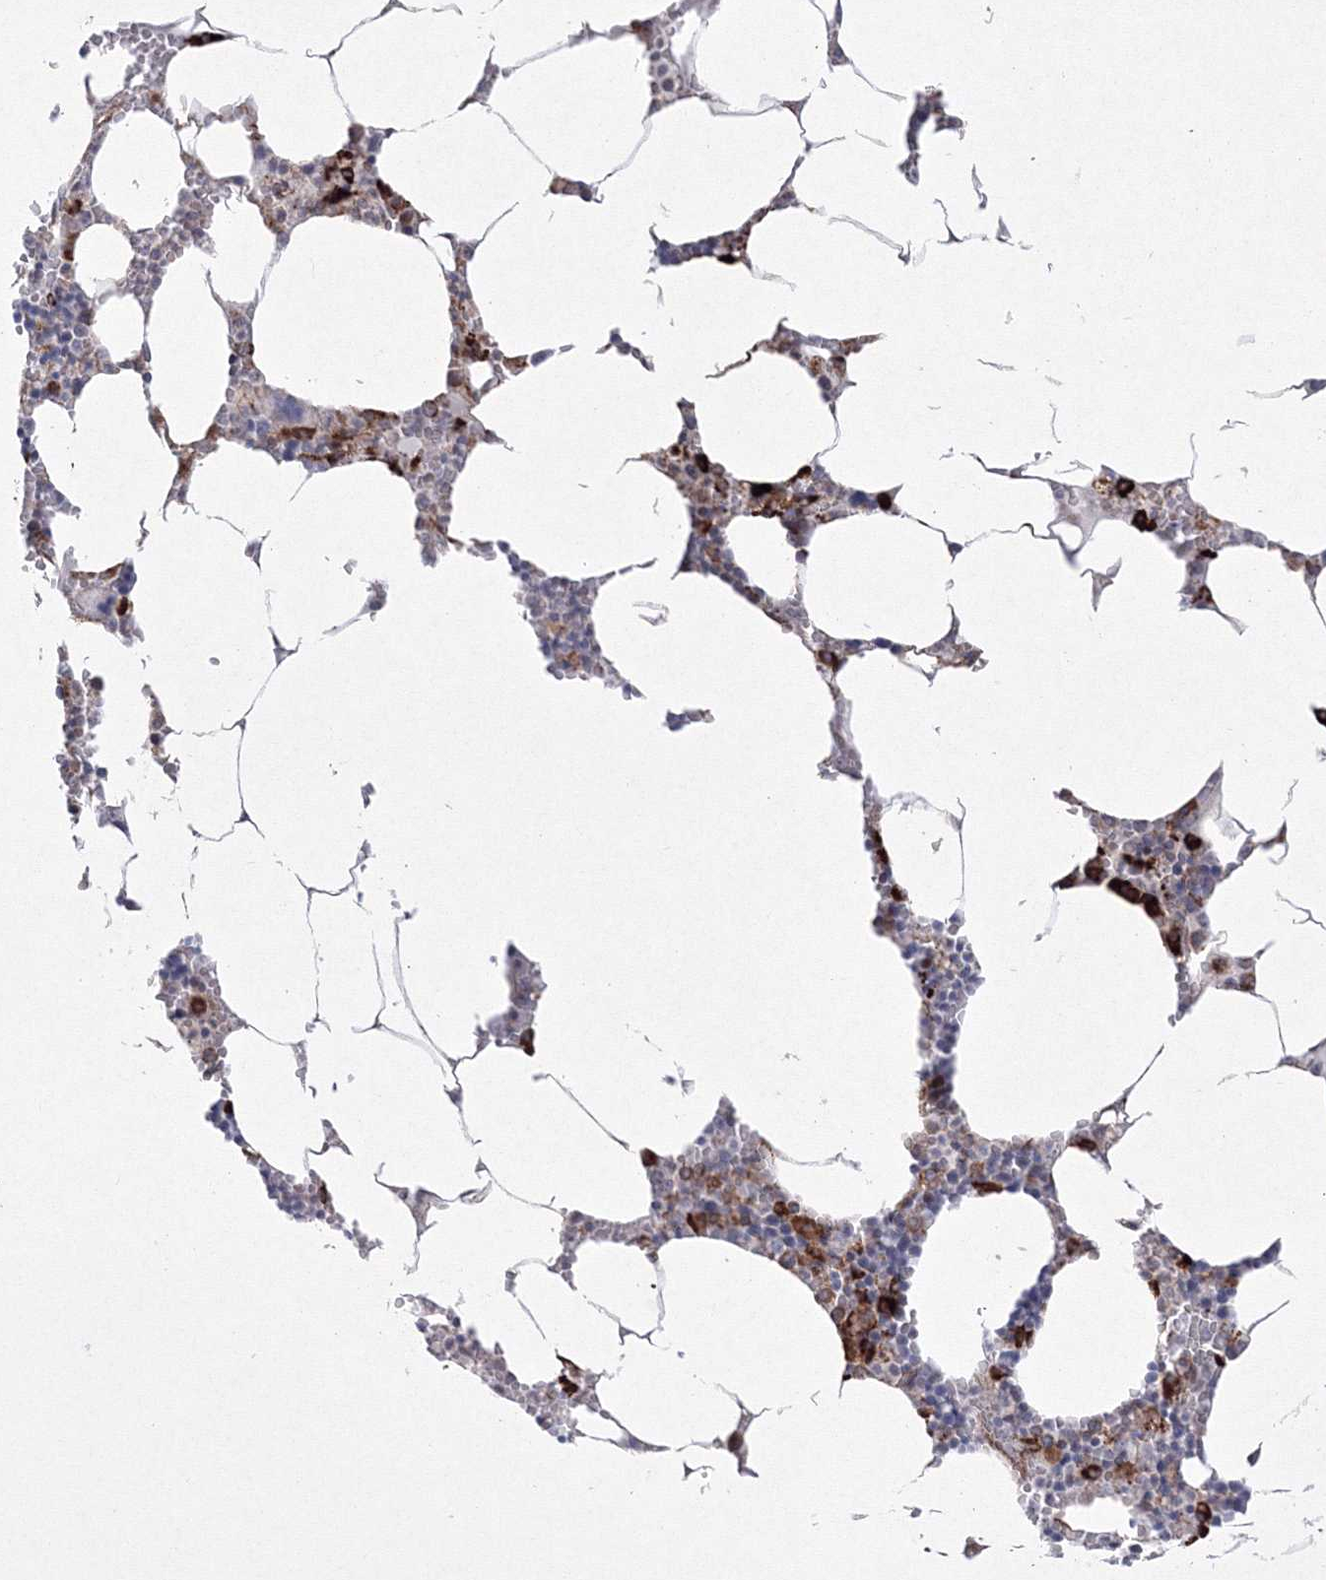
{"staining": {"intensity": "strong", "quantity": "<25%", "location": "cytoplasmic/membranous"}, "tissue": "bone marrow", "cell_type": "Hematopoietic cells", "image_type": "normal", "snomed": [{"axis": "morphology", "description": "Normal tissue, NOS"}, {"axis": "topography", "description": "Bone marrow"}], "caption": "Brown immunohistochemical staining in unremarkable bone marrow demonstrates strong cytoplasmic/membranous staining in approximately <25% of hematopoietic cells.", "gene": "EFCAB12", "patient": {"sex": "male", "age": 70}}